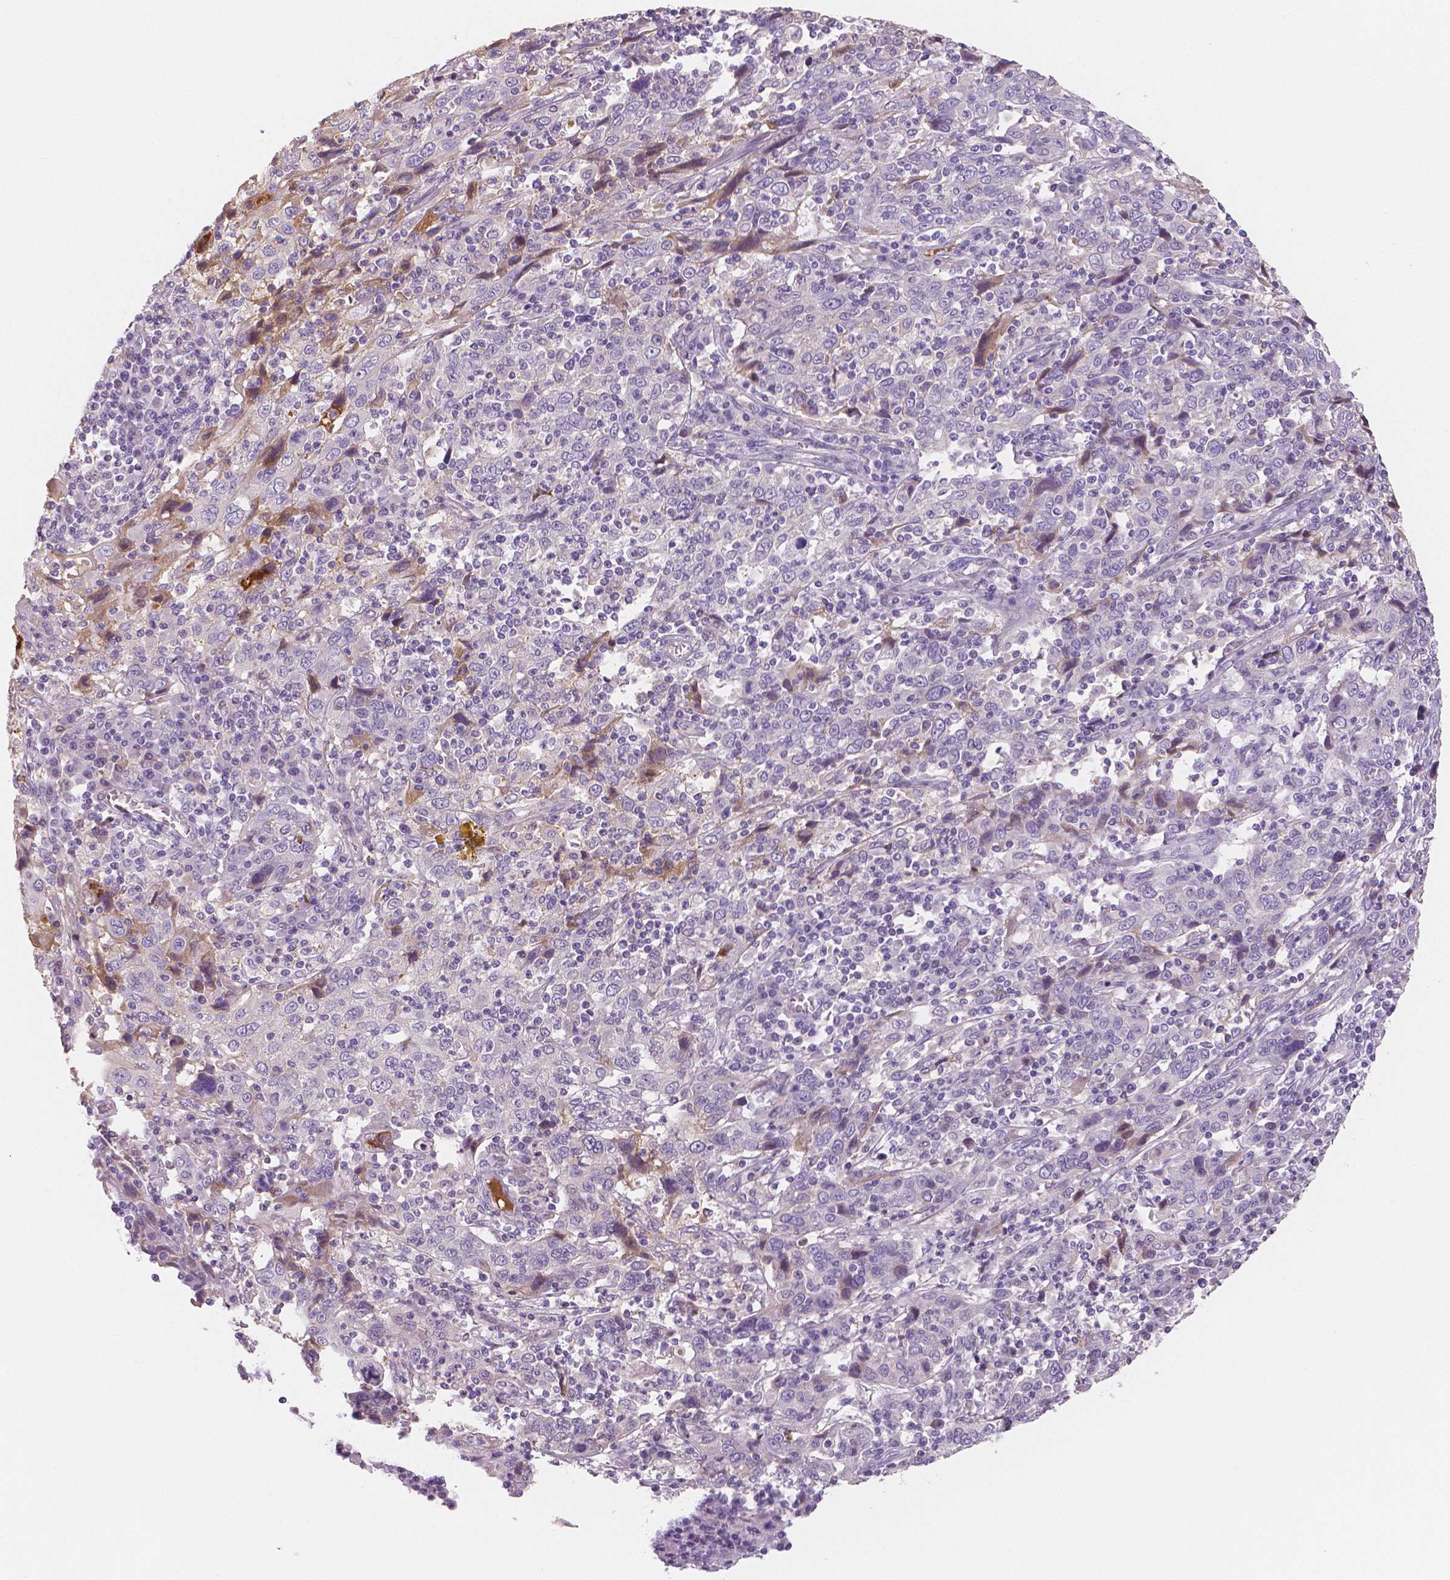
{"staining": {"intensity": "negative", "quantity": "none", "location": "none"}, "tissue": "cervical cancer", "cell_type": "Tumor cells", "image_type": "cancer", "snomed": [{"axis": "morphology", "description": "Squamous cell carcinoma, NOS"}, {"axis": "topography", "description": "Cervix"}], "caption": "Immunohistochemical staining of human cervical cancer (squamous cell carcinoma) demonstrates no significant positivity in tumor cells. (DAB immunohistochemistry (IHC) visualized using brightfield microscopy, high magnification).", "gene": "APOA4", "patient": {"sex": "female", "age": 46}}